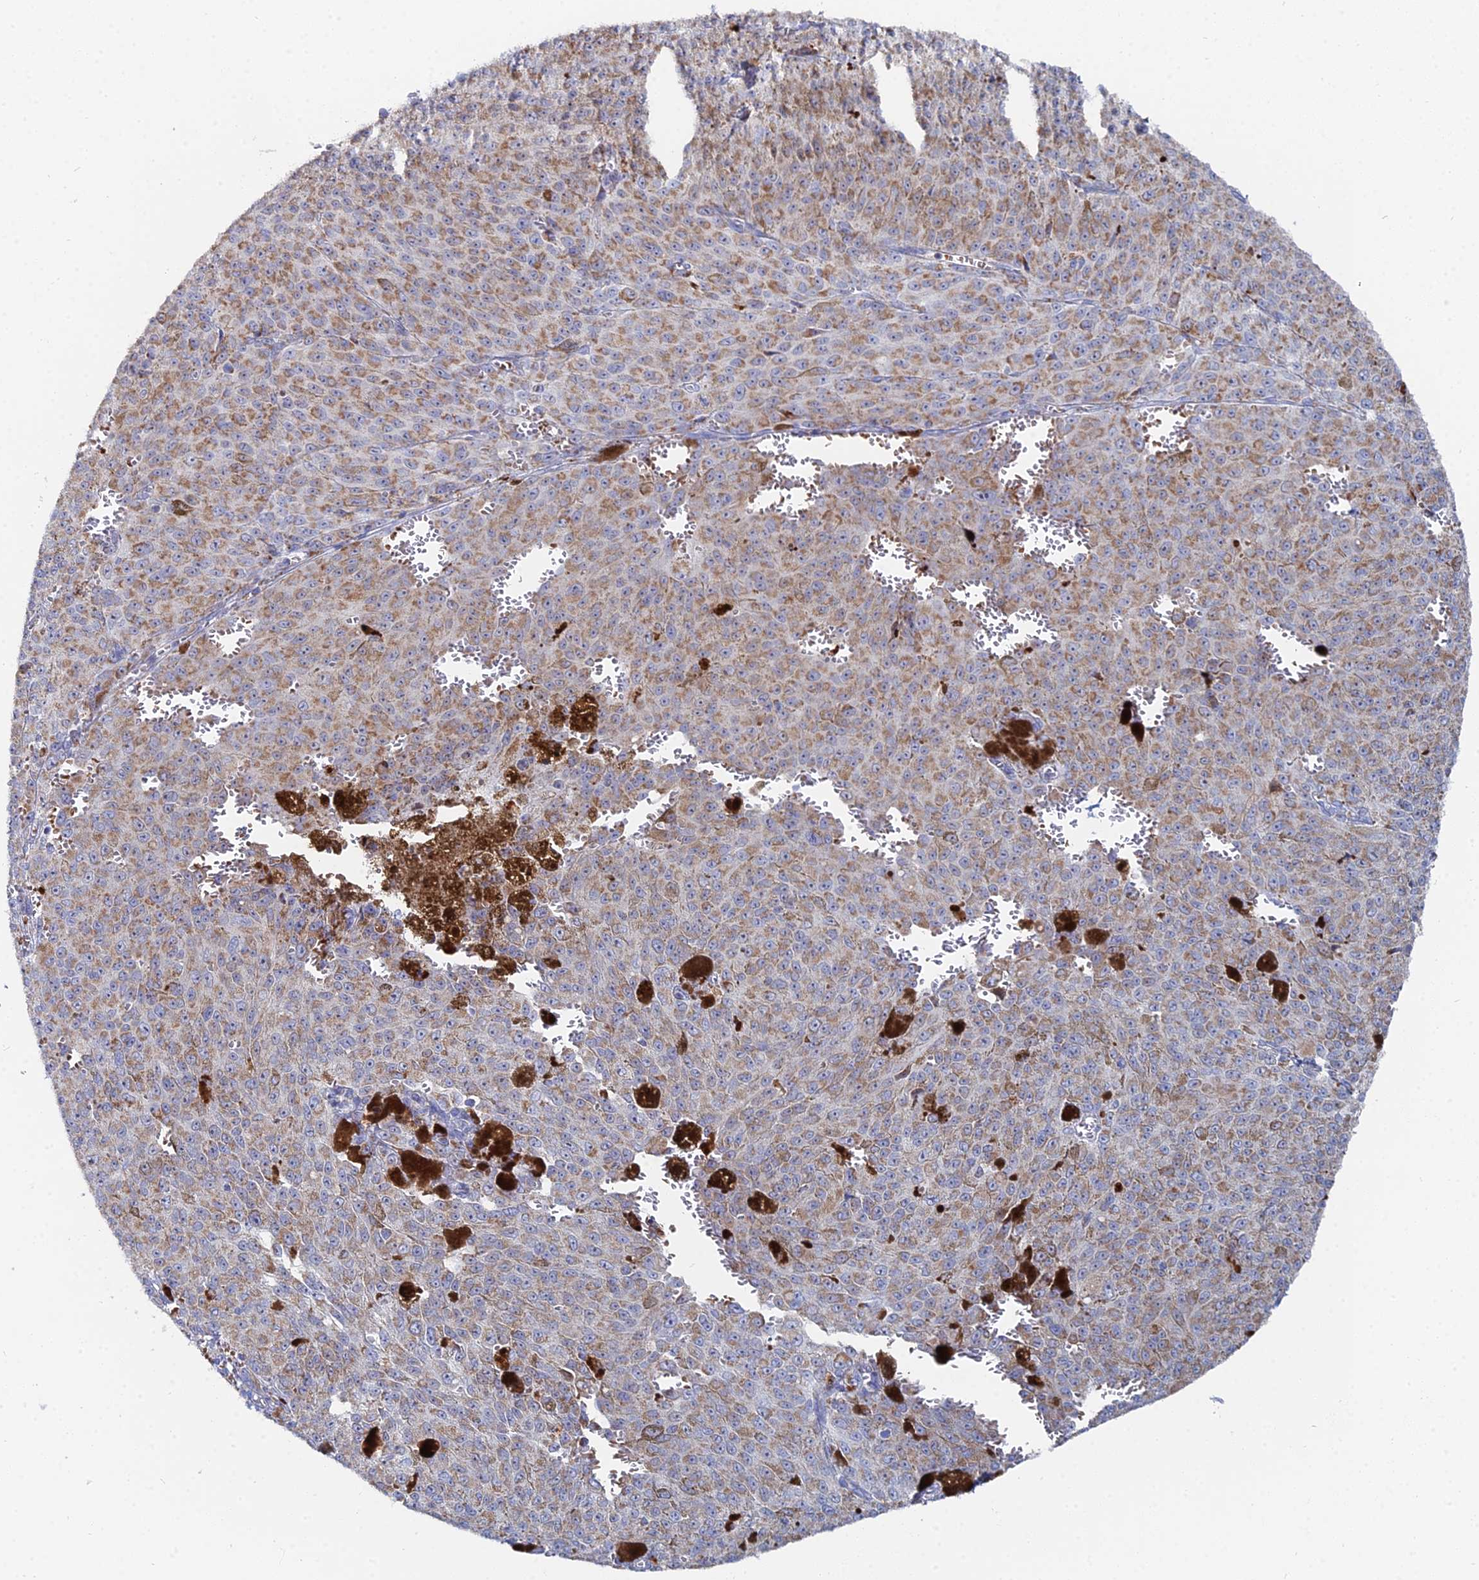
{"staining": {"intensity": "moderate", "quantity": ">75%", "location": "cytoplasmic/membranous"}, "tissue": "melanoma", "cell_type": "Tumor cells", "image_type": "cancer", "snomed": [{"axis": "morphology", "description": "Malignant melanoma, NOS"}, {"axis": "topography", "description": "Skin"}], "caption": "Immunohistochemistry staining of melanoma, which shows medium levels of moderate cytoplasmic/membranous expression in approximately >75% of tumor cells indicating moderate cytoplasmic/membranous protein positivity. The staining was performed using DAB (brown) for protein detection and nuclei were counterstained in hematoxylin (blue).", "gene": "MPC1", "patient": {"sex": "female", "age": 52}}